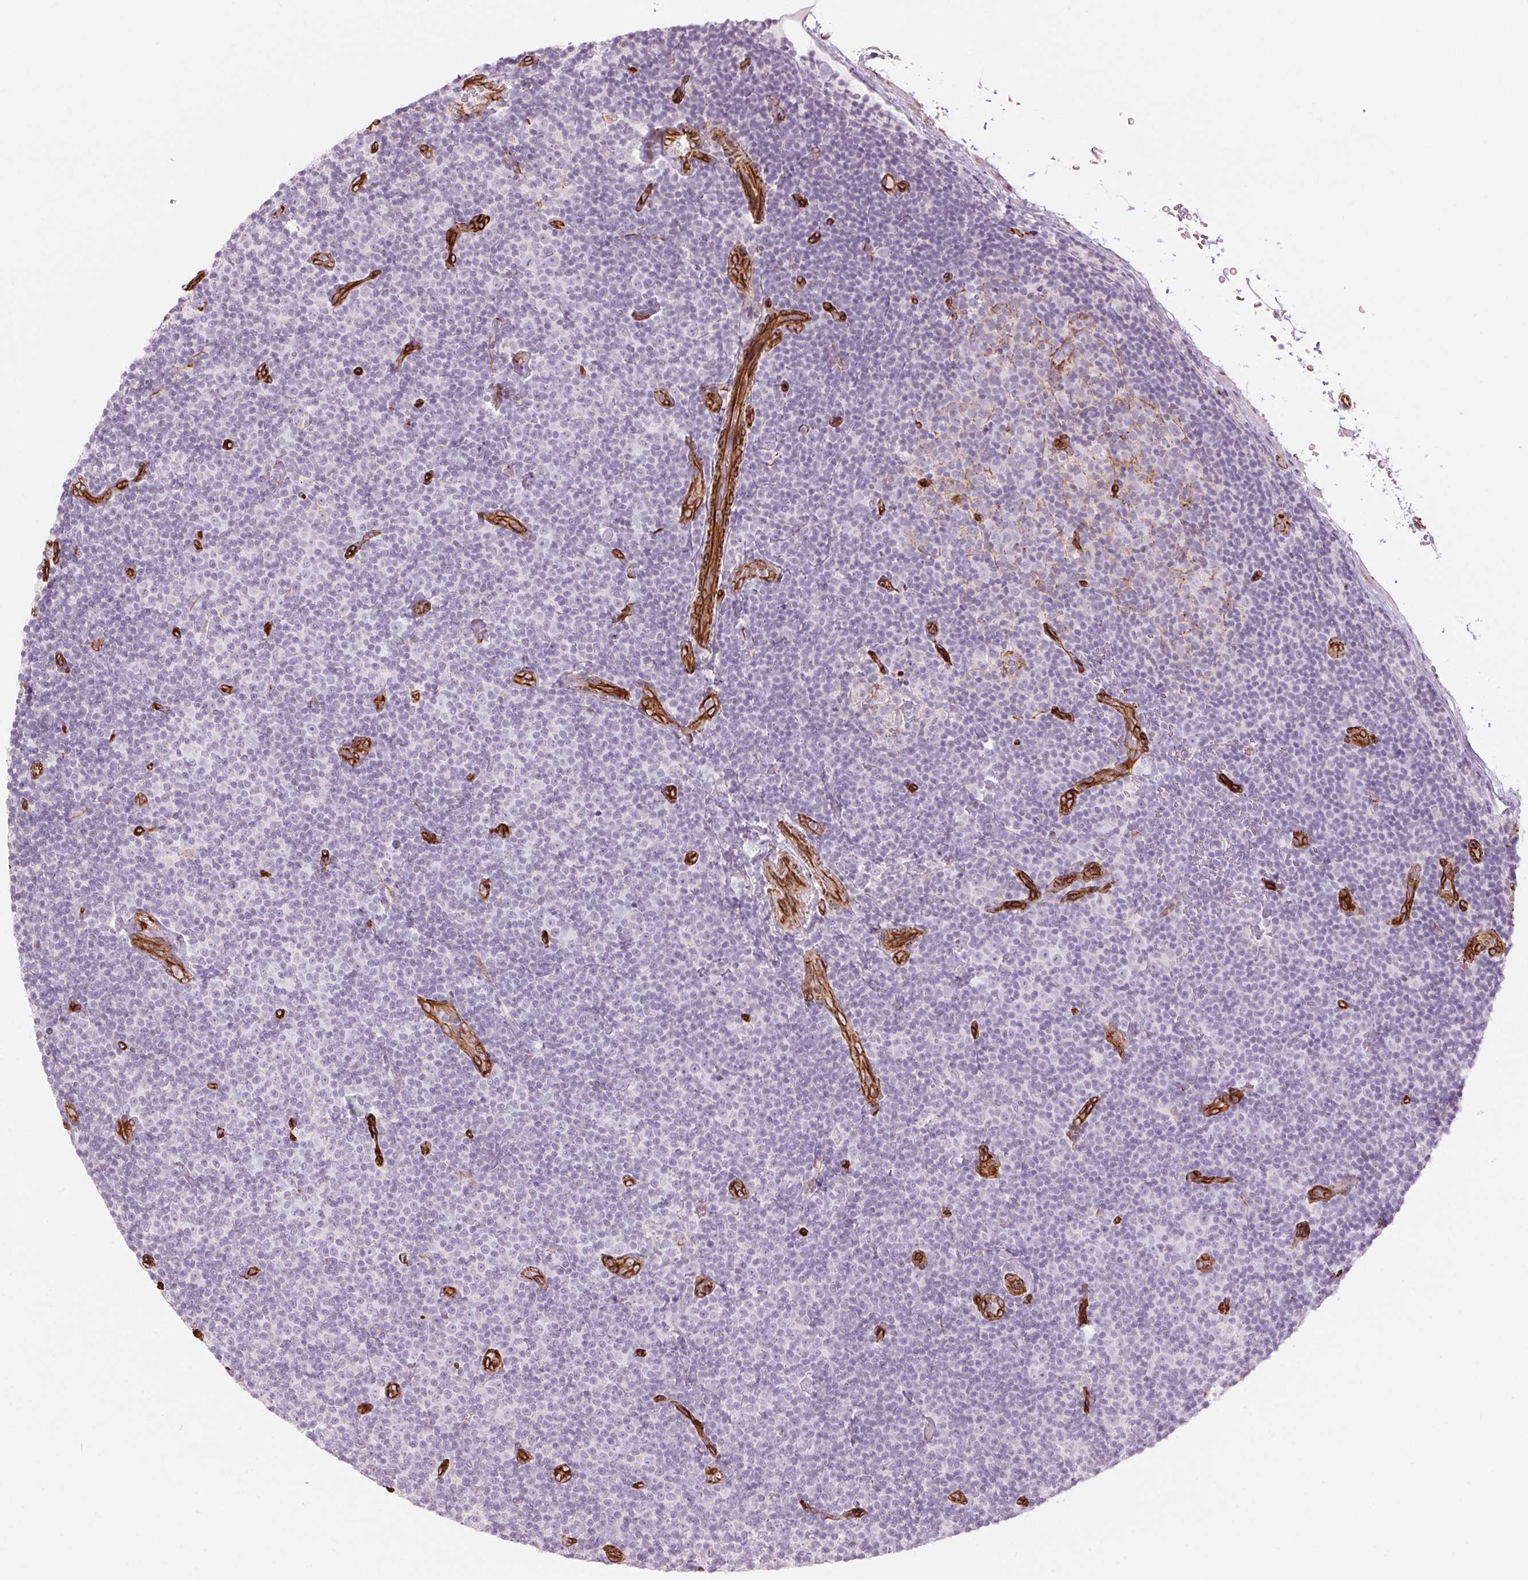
{"staining": {"intensity": "negative", "quantity": "none", "location": "none"}, "tissue": "lymphoma", "cell_type": "Tumor cells", "image_type": "cancer", "snomed": [{"axis": "morphology", "description": "Malignant lymphoma, non-Hodgkin's type, Low grade"}, {"axis": "topography", "description": "Lymph node"}], "caption": "Tumor cells show no significant protein expression in lymphoma. (DAB (3,3'-diaminobenzidine) immunohistochemistry, high magnification).", "gene": "CLPS", "patient": {"sex": "male", "age": 81}}